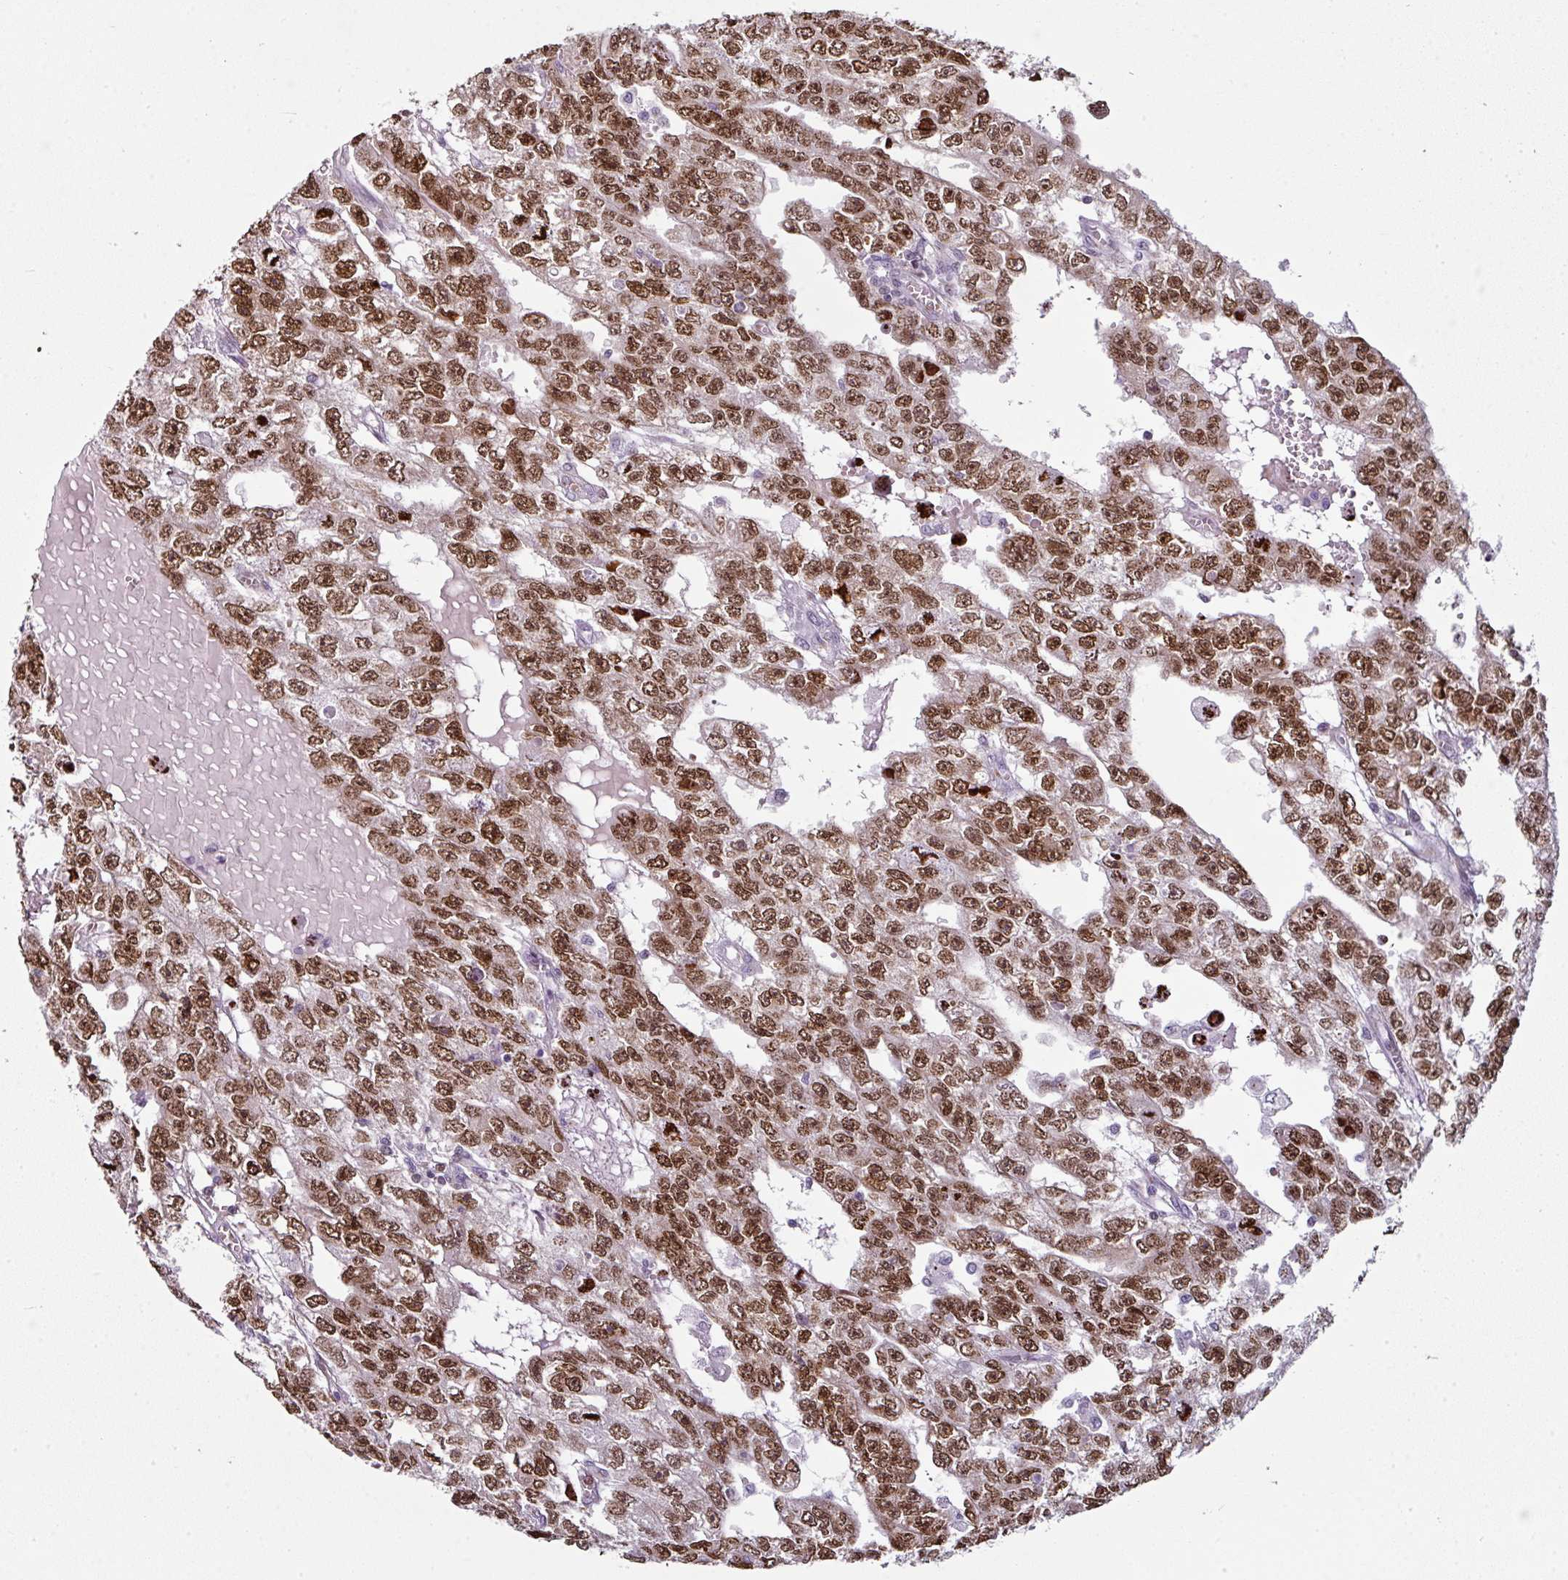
{"staining": {"intensity": "strong", "quantity": ">75%", "location": "nuclear"}, "tissue": "testis cancer", "cell_type": "Tumor cells", "image_type": "cancer", "snomed": [{"axis": "morphology", "description": "Carcinoma, Embryonal, NOS"}, {"axis": "topography", "description": "Testis"}], "caption": "High-power microscopy captured an immunohistochemistry photomicrograph of embryonal carcinoma (testis), revealing strong nuclear staining in approximately >75% of tumor cells.", "gene": "SYT8", "patient": {"sex": "male", "age": 20}}